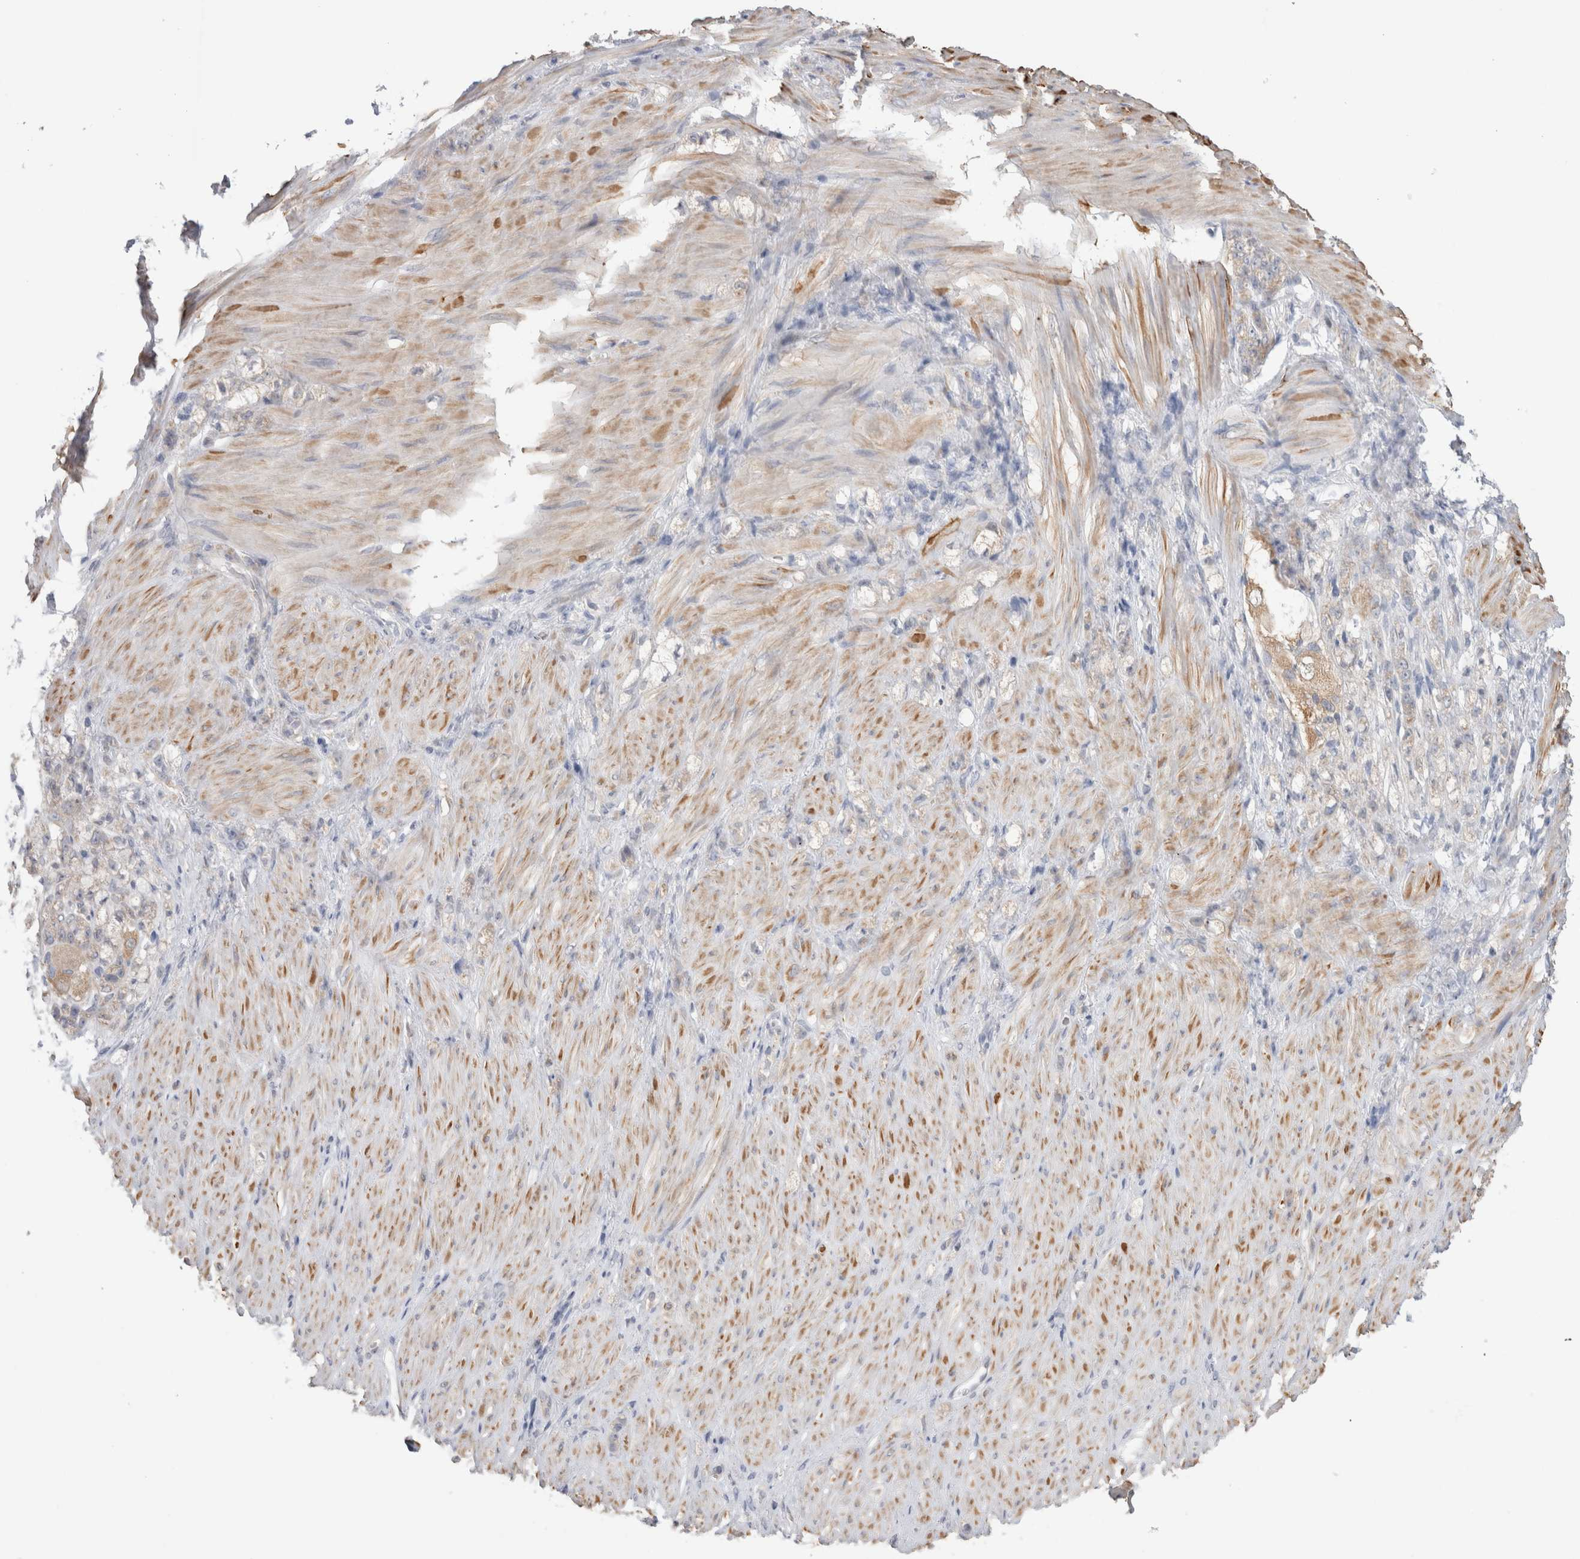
{"staining": {"intensity": "negative", "quantity": "none", "location": "none"}, "tissue": "stomach cancer", "cell_type": "Tumor cells", "image_type": "cancer", "snomed": [{"axis": "morphology", "description": "Normal tissue, NOS"}, {"axis": "morphology", "description": "Adenocarcinoma, NOS"}, {"axis": "topography", "description": "Stomach"}], "caption": "Human adenocarcinoma (stomach) stained for a protein using immunohistochemistry displays no expression in tumor cells.", "gene": "NDOR1", "patient": {"sex": "male", "age": 82}}